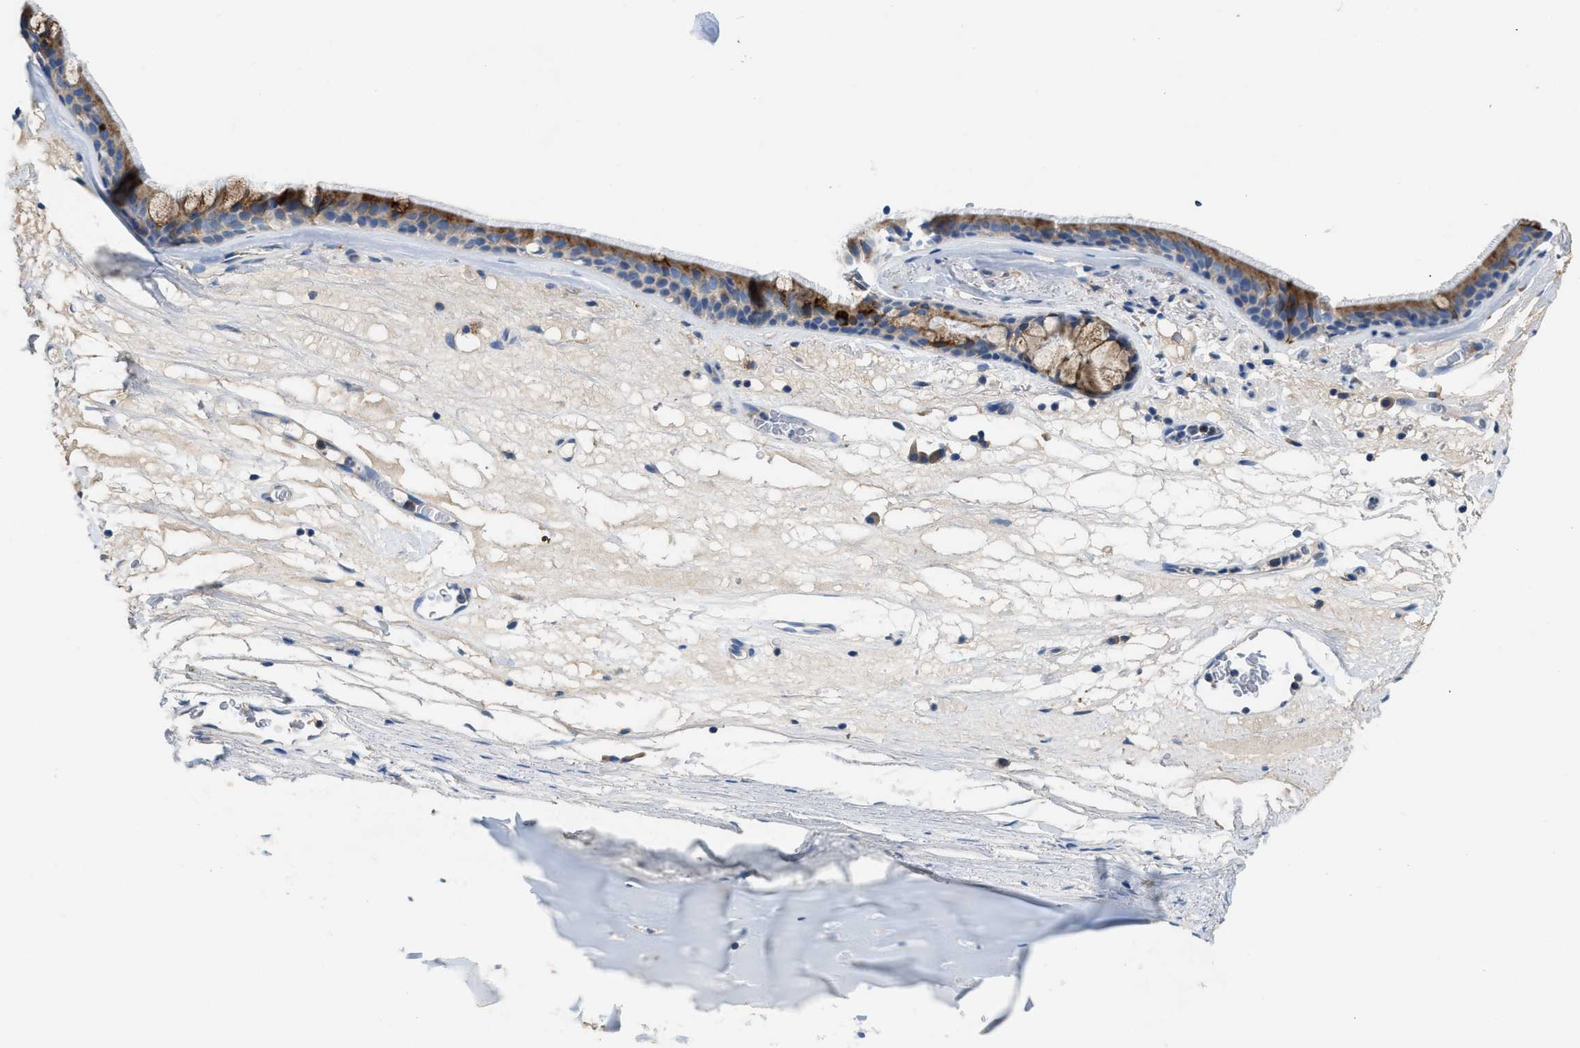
{"staining": {"intensity": "moderate", "quantity": "25%-75%", "location": "cytoplasmic/membranous"}, "tissue": "bronchus", "cell_type": "Respiratory epithelial cells", "image_type": "normal", "snomed": [{"axis": "morphology", "description": "Normal tissue, NOS"}, {"axis": "topography", "description": "Cartilage tissue"}], "caption": "IHC micrograph of unremarkable bronchus: bronchus stained using immunohistochemistry reveals medium levels of moderate protein expression localized specifically in the cytoplasmic/membranous of respiratory epithelial cells, appearing as a cytoplasmic/membranous brown color.", "gene": "AOAH", "patient": {"sex": "female", "age": 63}}